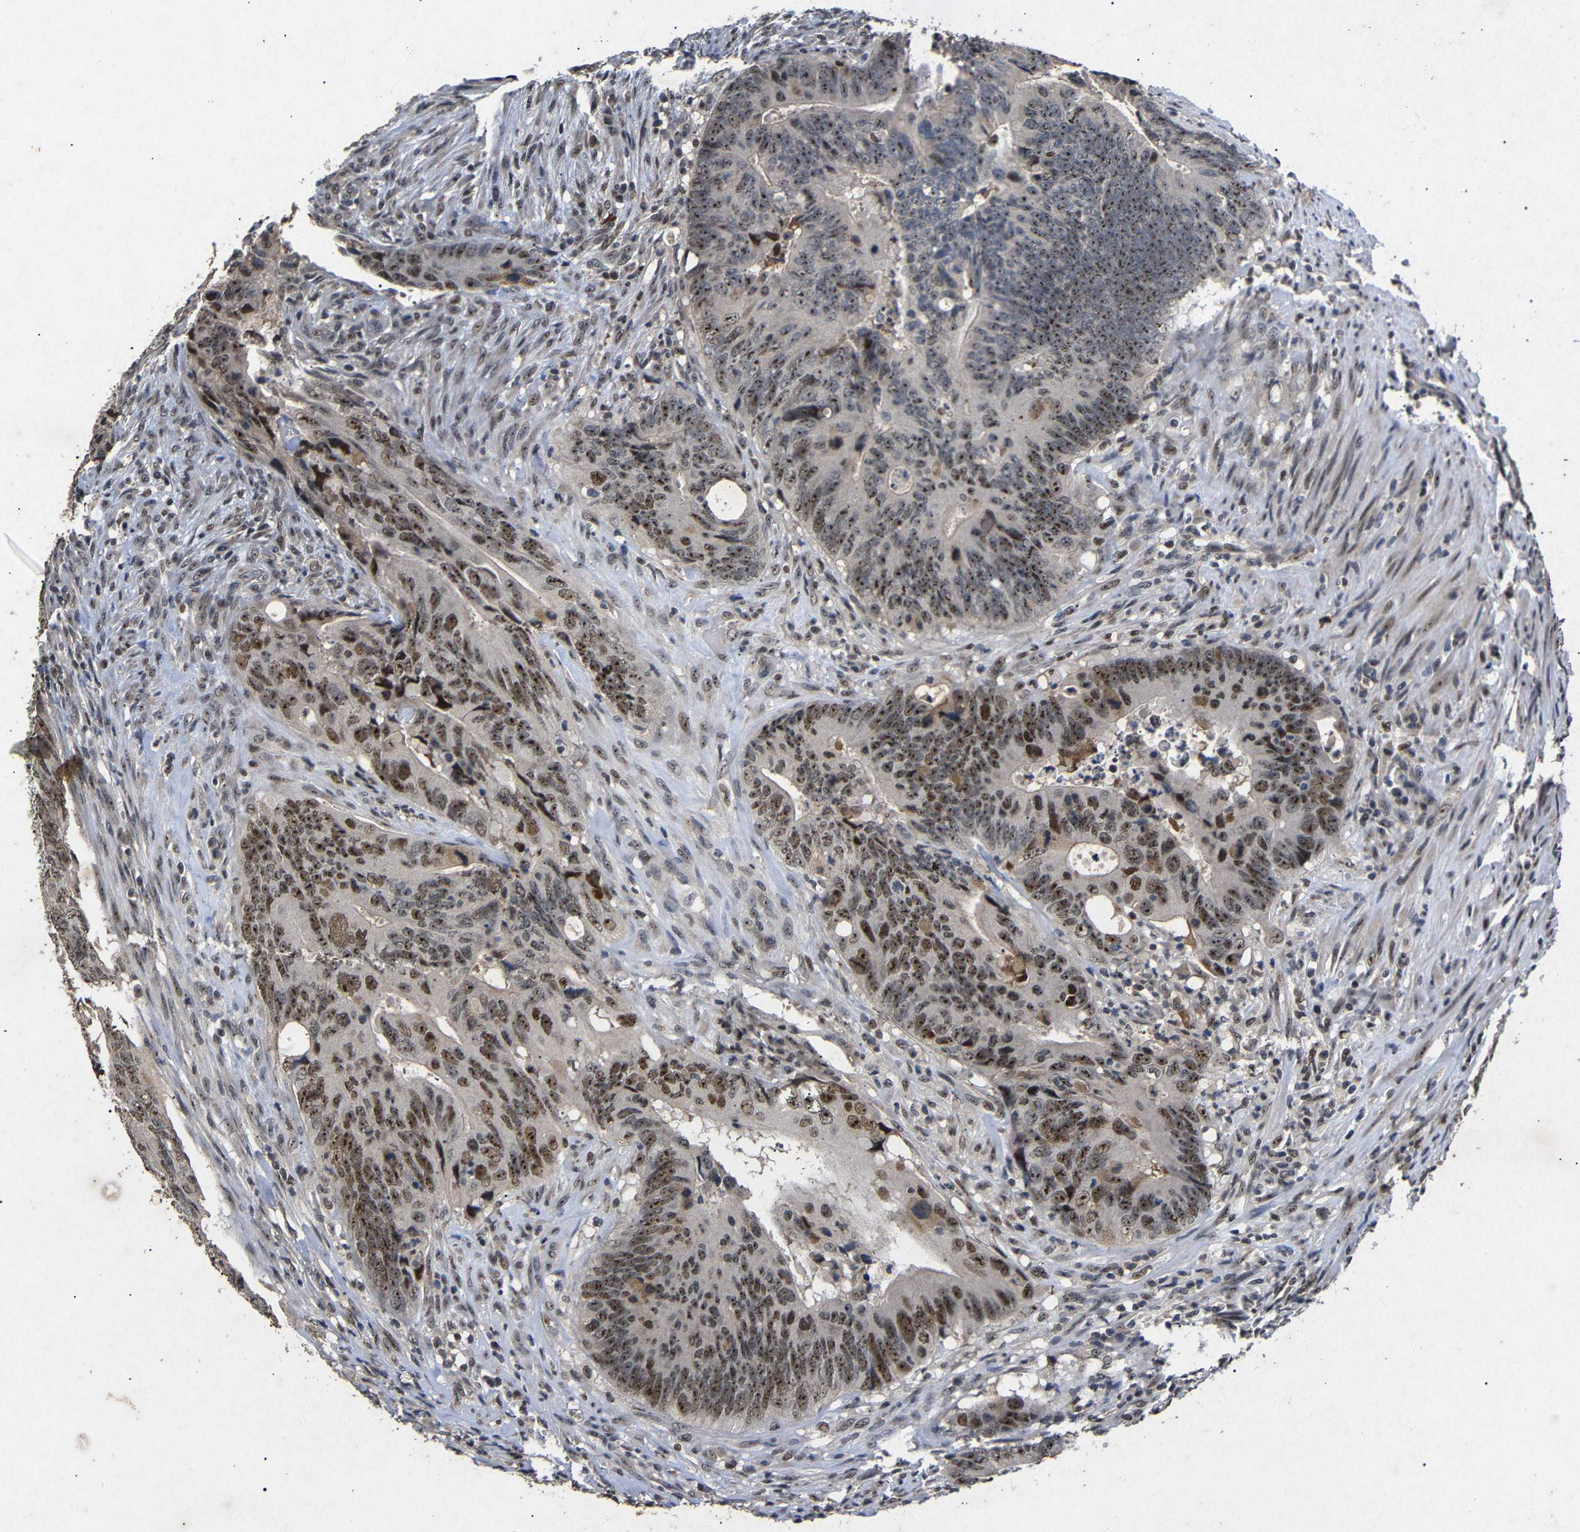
{"staining": {"intensity": "strong", "quantity": ">75%", "location": "nuclear"}, "tissue": "colorectal cancer", "cell_type": "Tumor cells", "image_type": "cancer", "snomed": [{"axis": "morphology", "description": "Normal tissue, NOS"}, {"axis": "morphology", "description": "Adenocarcinoma, NOS"}, {"axis": "topography", "description": "Colon"}], "caption": "Protein analysis of colorectal cancer (adenocarcinoma) tissue exhibits strong nuclear staining in approximately >75% of tumor cells.", "gene": "PARN", "patient": {"sex": "male", "age": 56}}